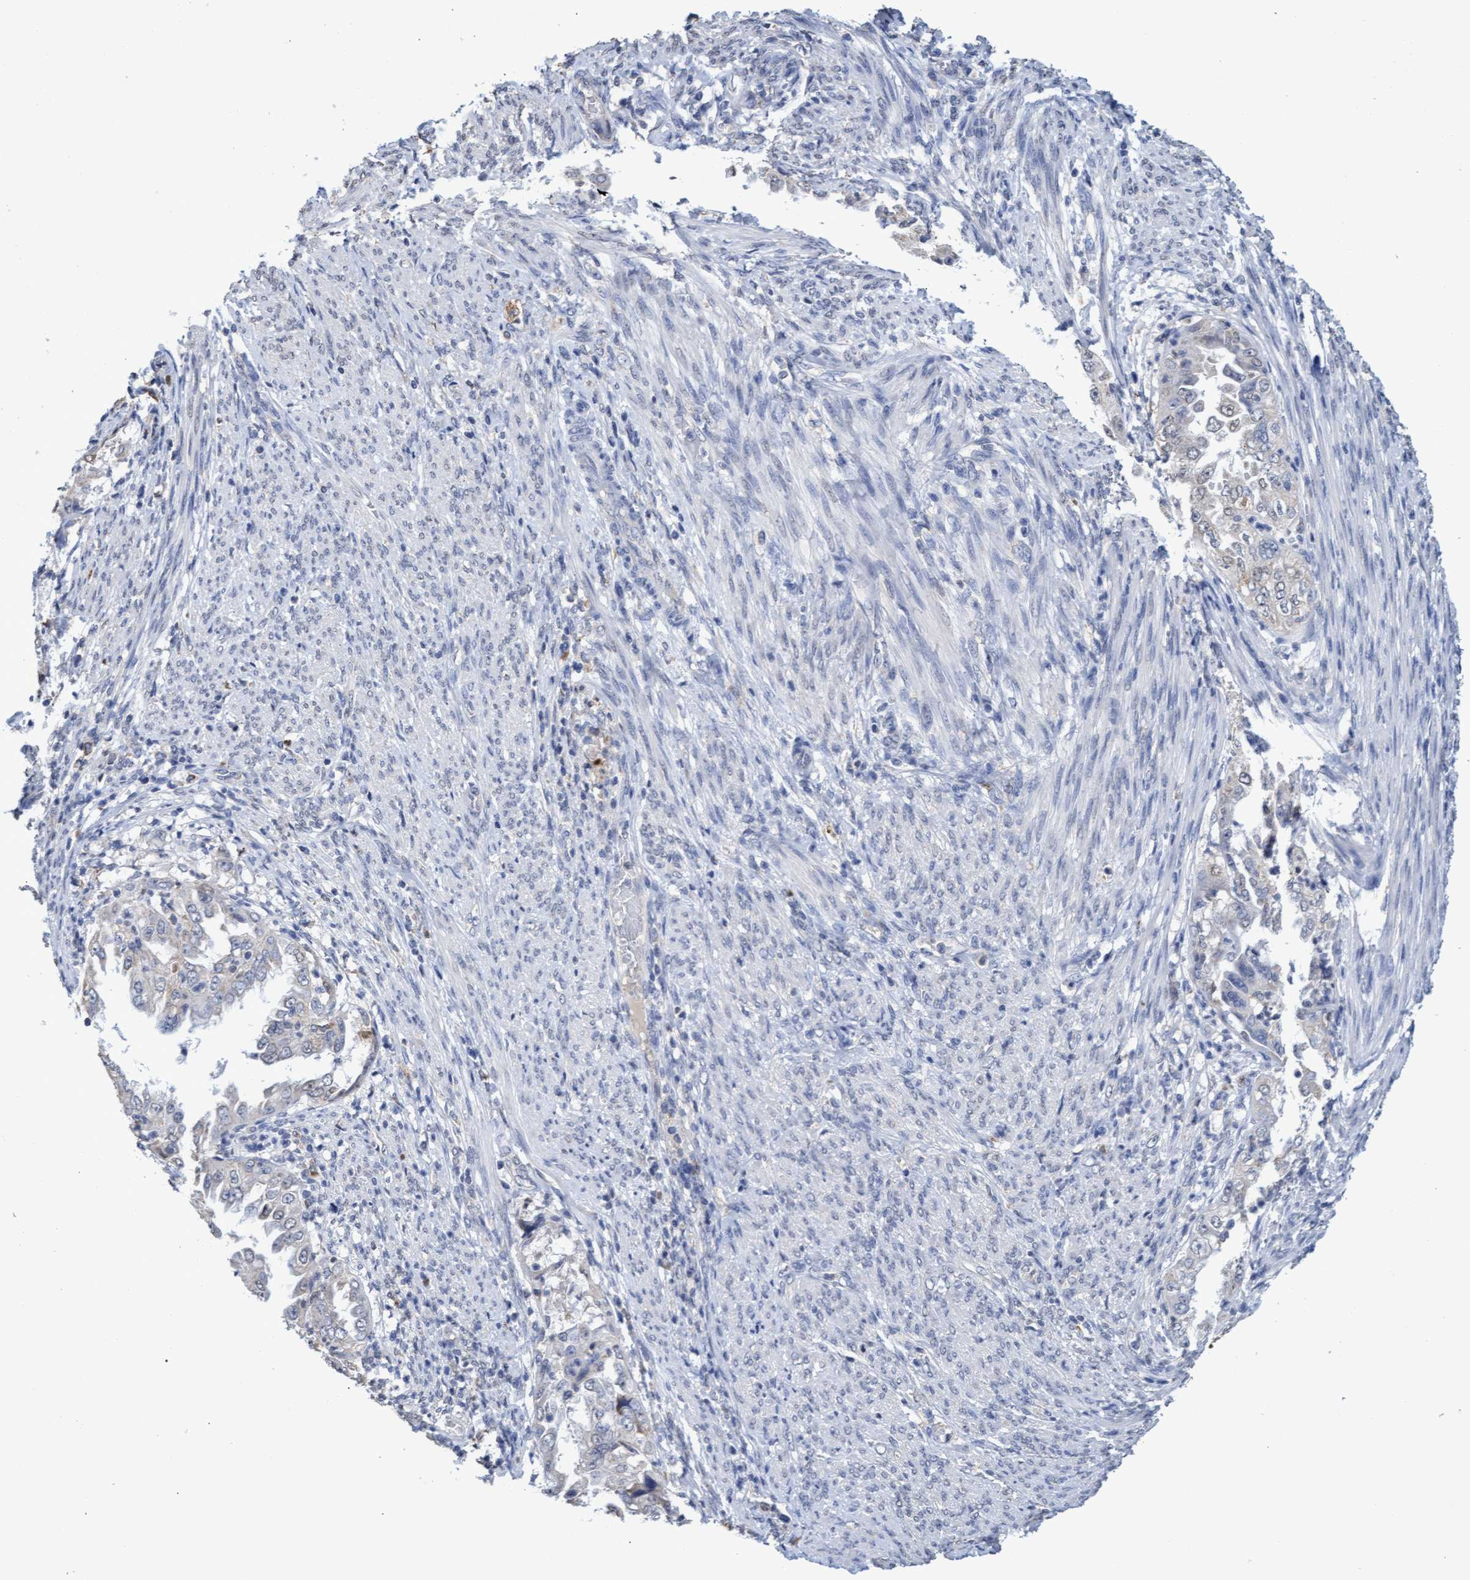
{"staining": {"intensity": "negative", "quantity": "none", "location": "none"}, "tissue": "endometrial cancer", "cell_type": "Tumor cells", "image_type": "cancer", "snomed": [{"axis": "morphology", "description": "Adenocarcinoma, NOS"}, {"axis": "topography", "description": "Endometrium"}], "caption": "This micrograph is of adenocarcinoma (endometrial) stained with immunohistochemistry (IHC) to label a protein in brown with the nuclei are counter-stained blue. There is no positivity in tumor cells.", "gene": "GPR39", "patient": {"sex": "female", "age": 85}}